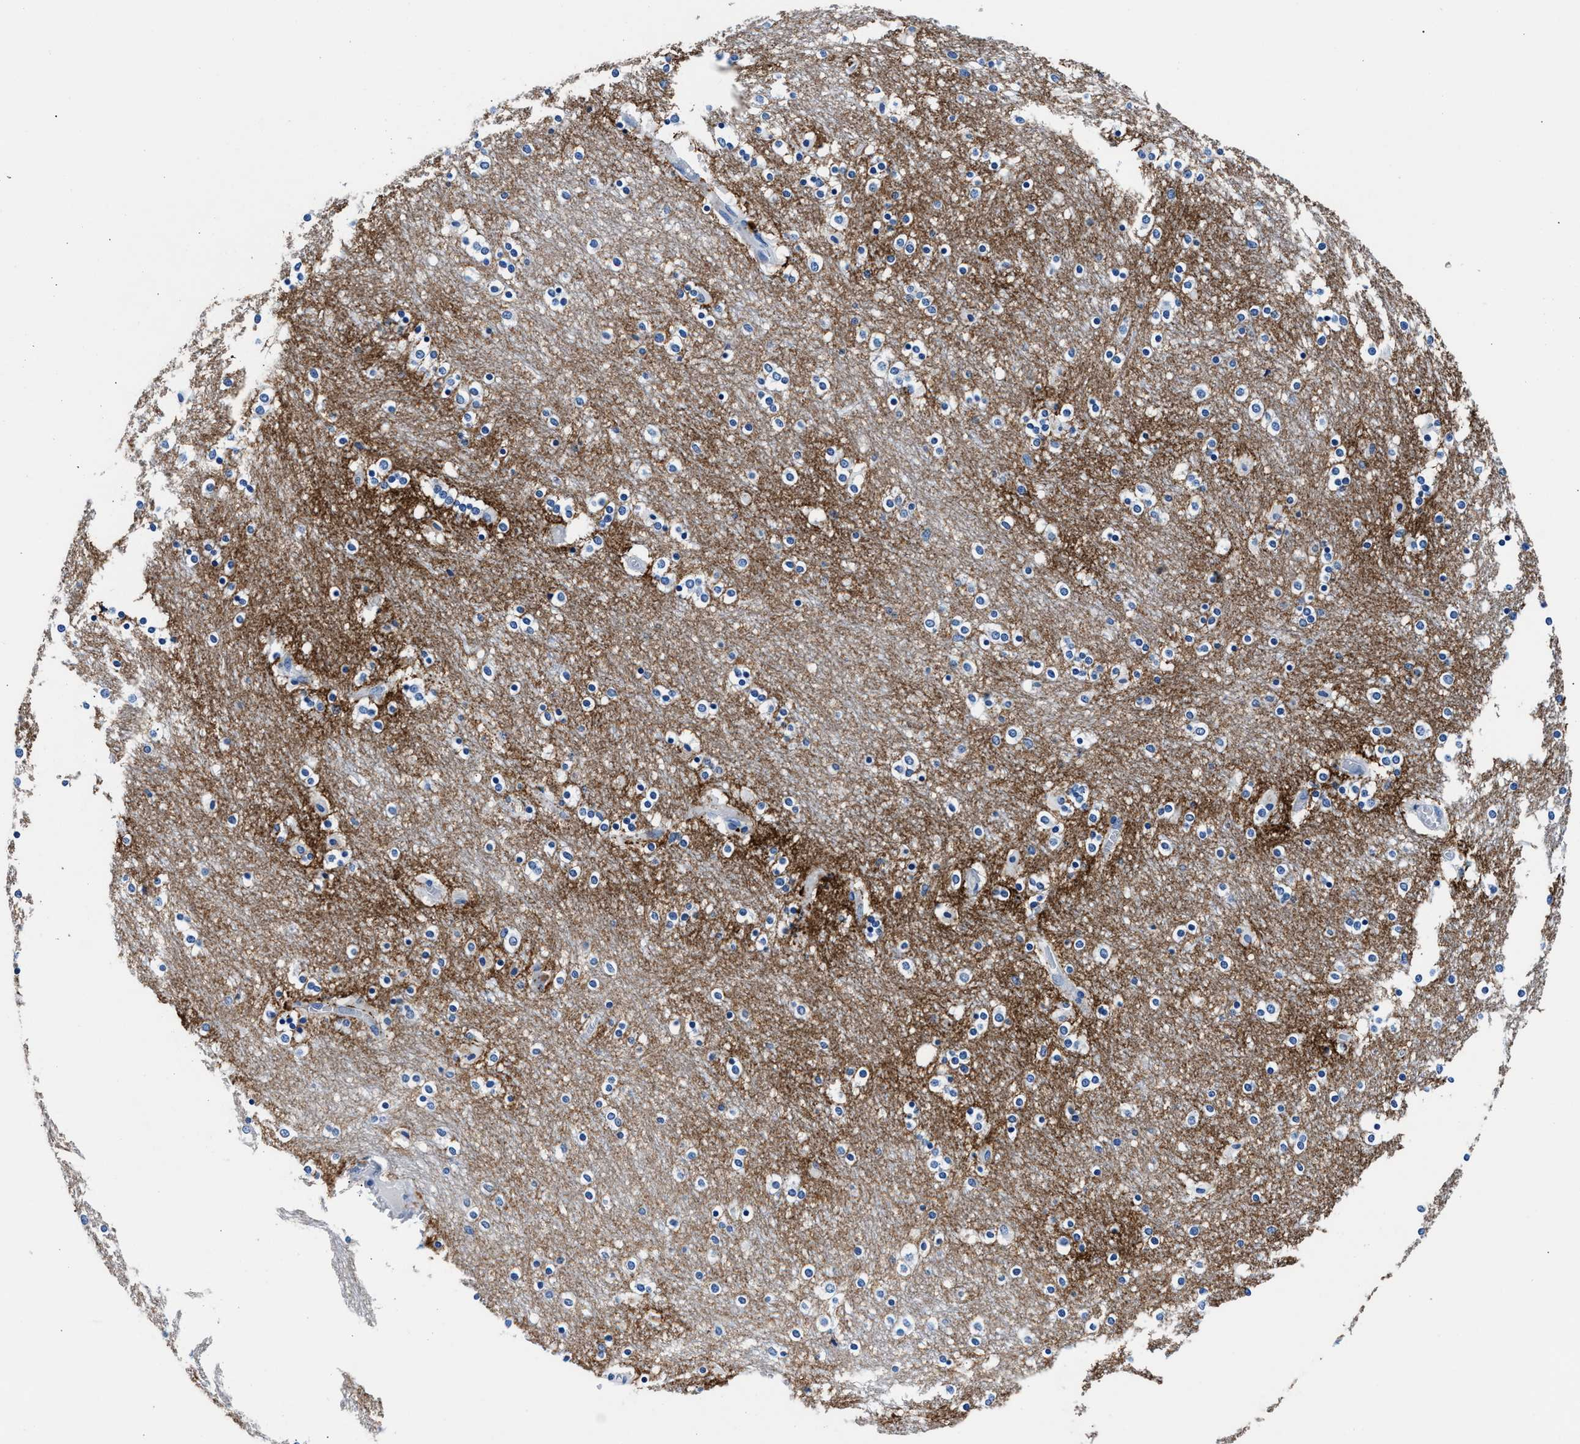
{"staining": {"intensity": "weak", "quantity": "<25%", "location": "cytoplasmic/membranous"}, "tissue": "caudate", "cell_type": "Glial cells", "image_type": "normal", "snomed": [{"axis": "morphology", "description": "Normal tissue, NOS"}, {"axis": "topography", "description": "Lateral ventricle wall"}], "caption": "Immunohistochemistry (IHC) micrograph of benign caudate: caudate stained with DAB displays no significant protein expression in glial cells. (DAB IHC with hematoxylin counter stain).", "gene": "TNR", "patient": {"sex": "female", "age": 54}}